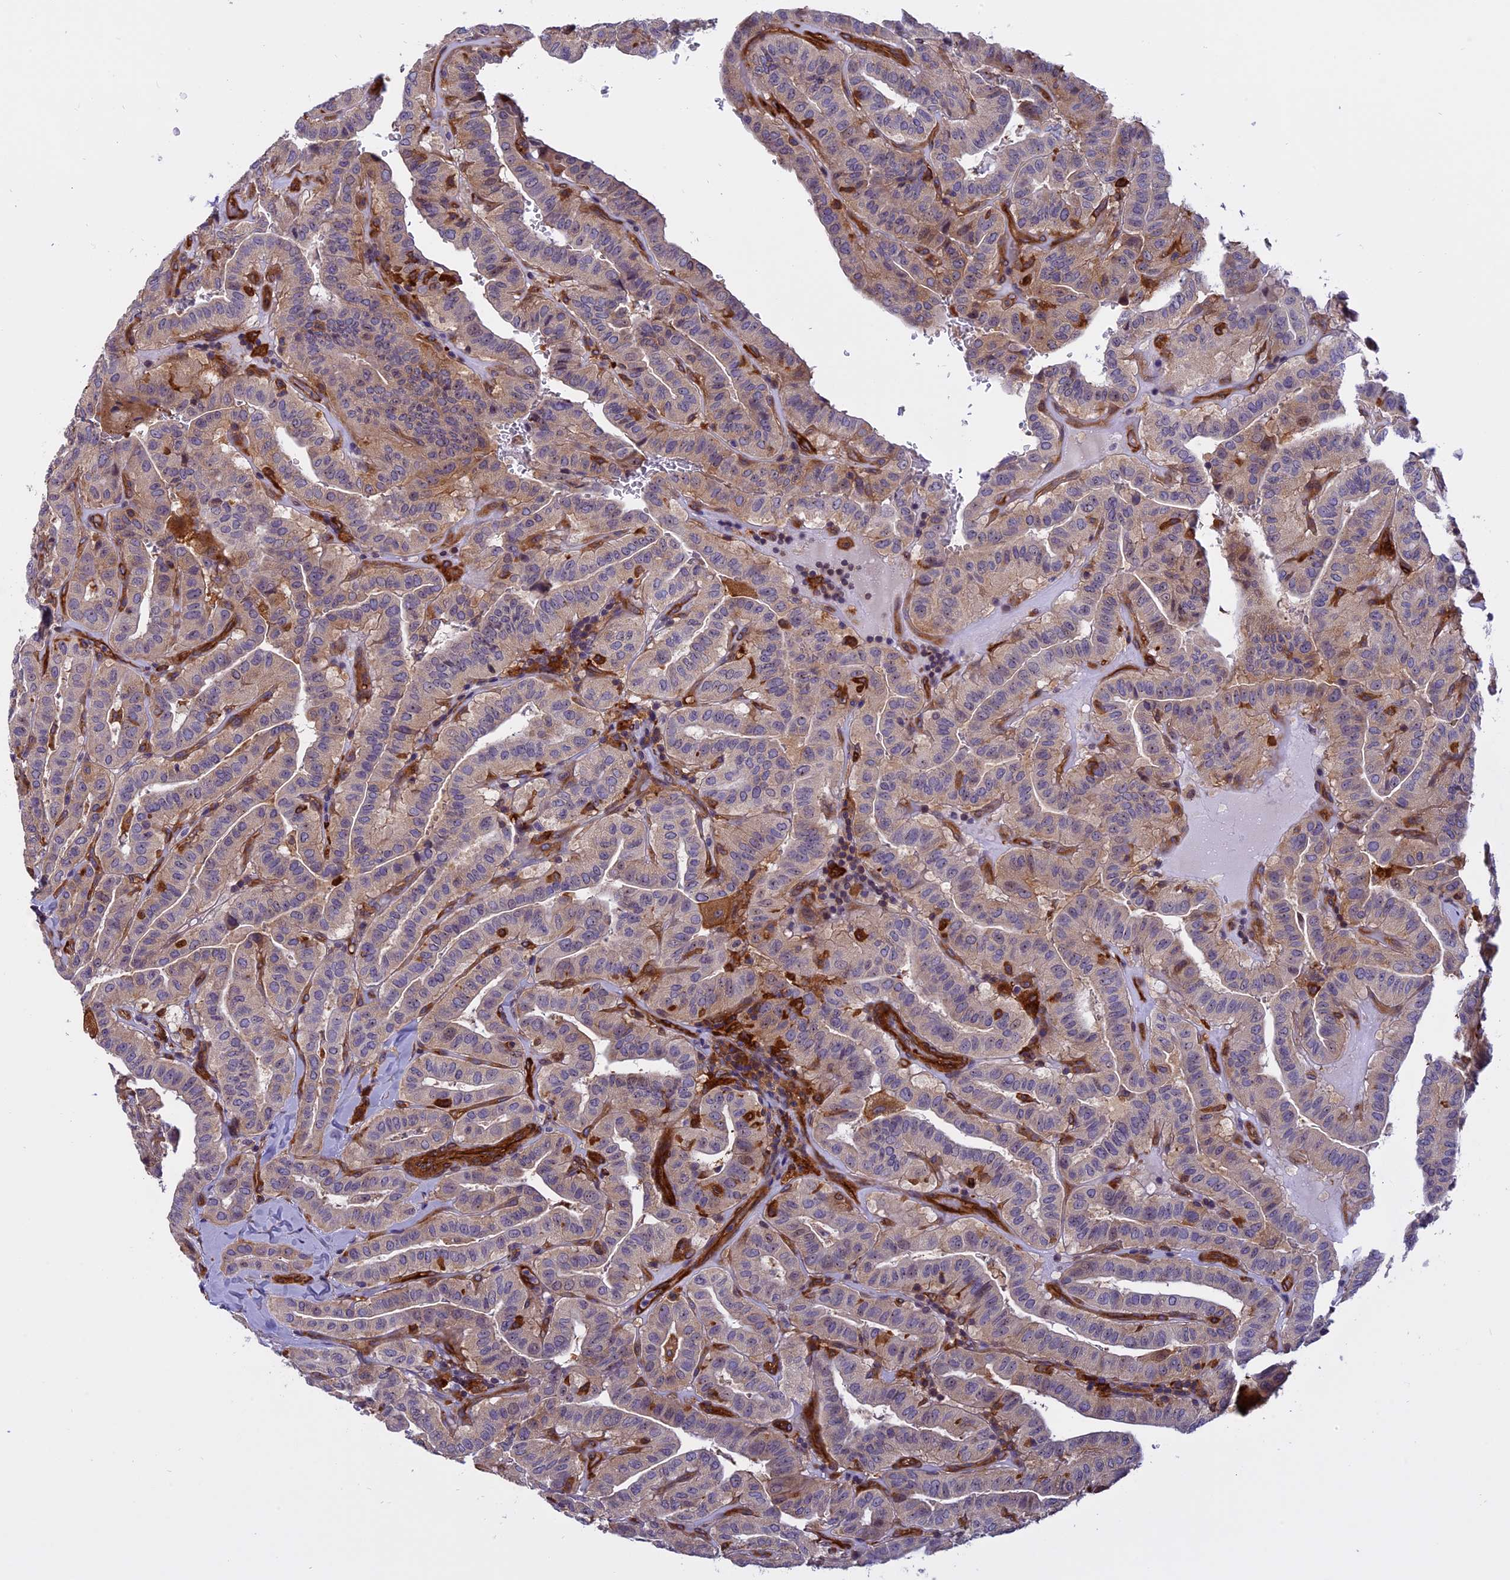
{"staining": {"intensity": "weak", "quantity": "<25%", "location": "cytoplasmic/membranous"}, "tissue": "thyroid cancer", "cell_type": "Tumor cells", "image_type": "cancer", "snomed": [{"axis": "morphology", "description": "Papillary adenocarcinoma, NOS"}, {"axis": "topography", "description": "Thyroid gland"}], "caption": "This is an immunohistochemistry (IHC) image of thyroid papillary adenocarcinoma. There is no positivity in tumor cells.", "gene": "EHBP1L1", "patient": {"sex": "male", "age": 77}}